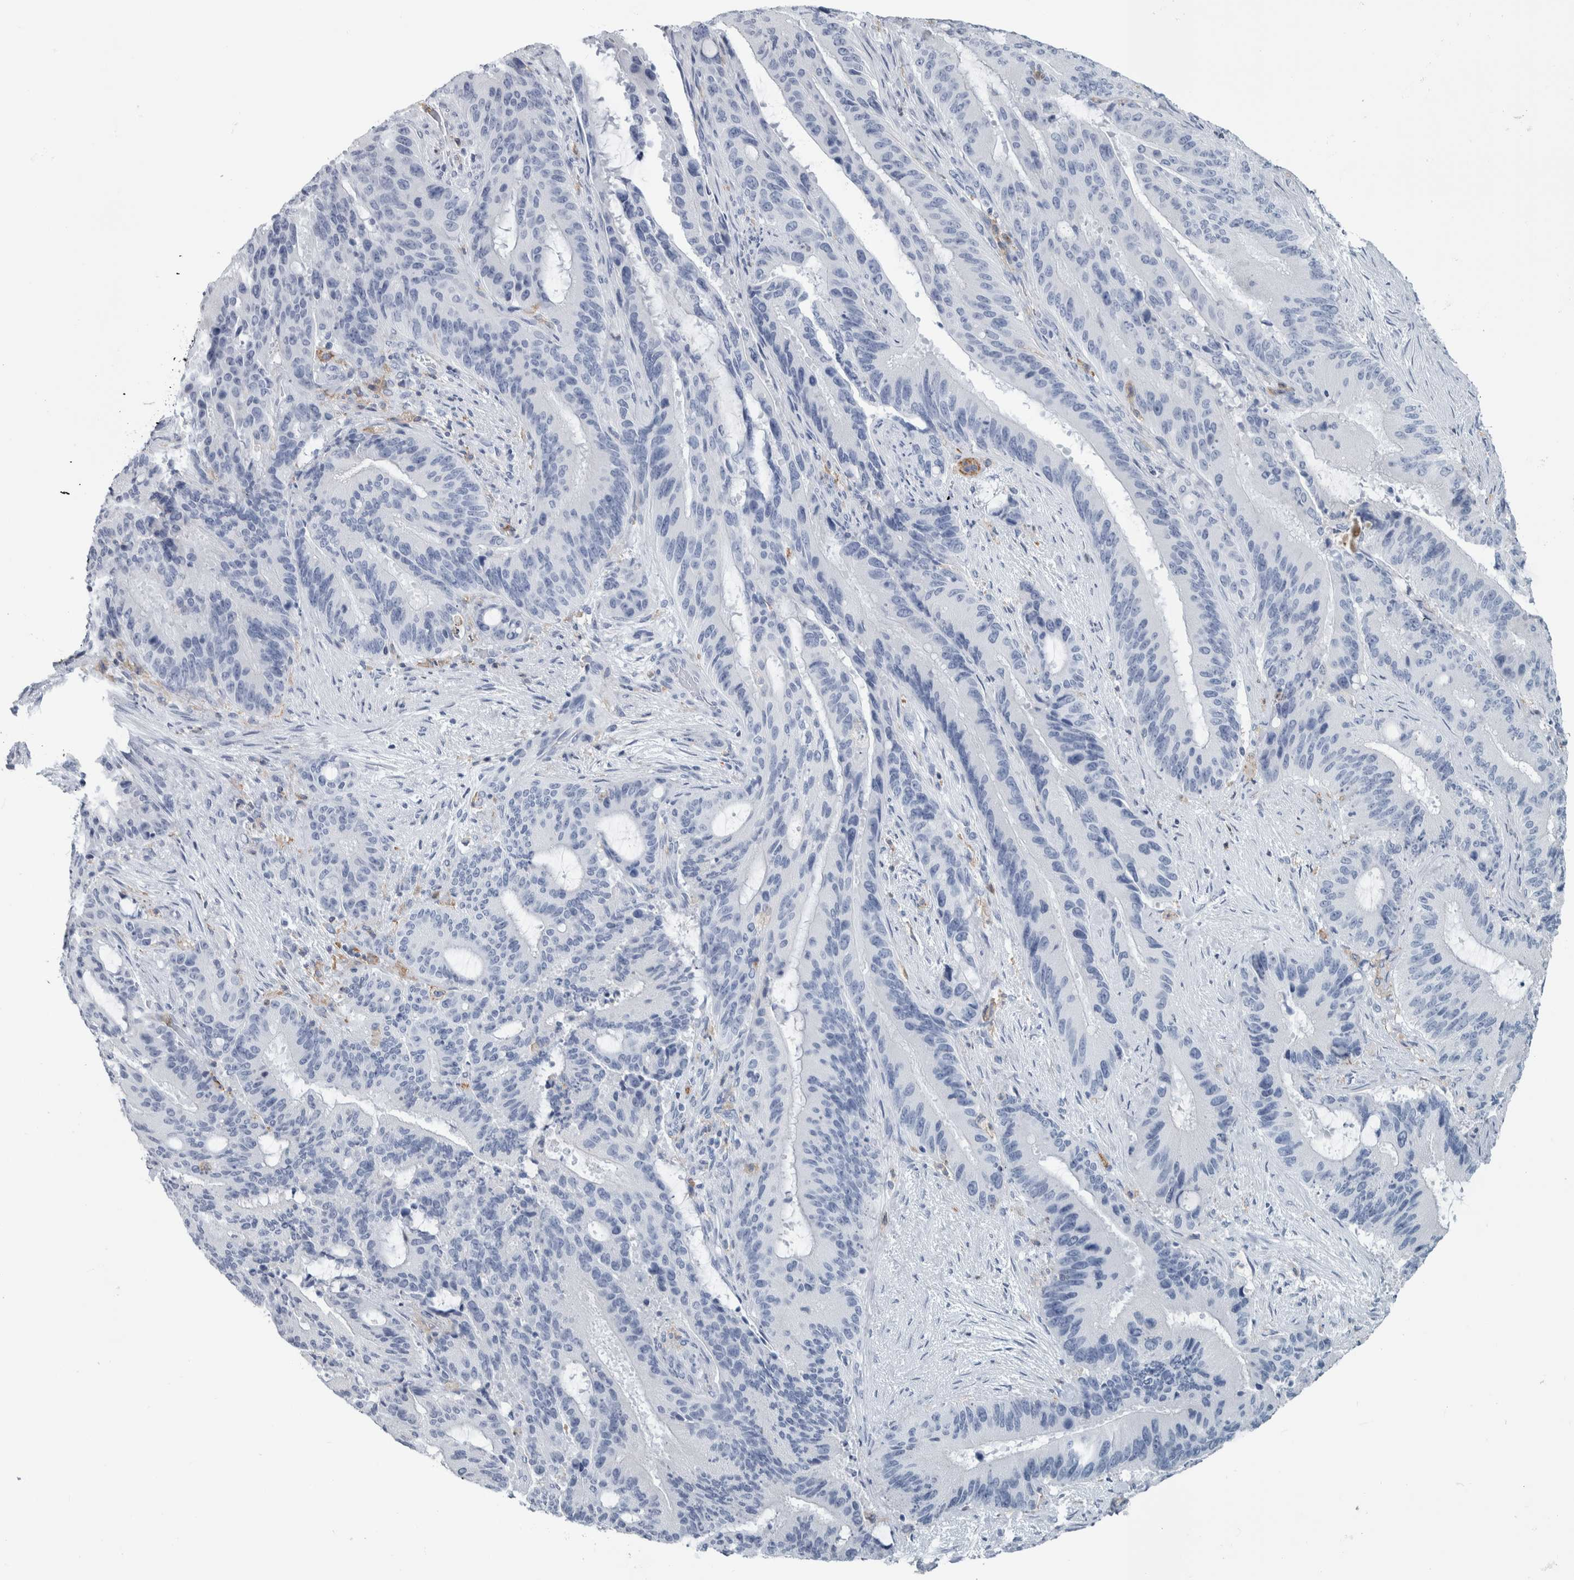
{"staining": {"intensity": "negative", "quantity": "none", "location": "none"}, "tissue": "liver cancer", "cell_type": "Tumor cells", "image_type": "cancer", "snomed": [{"axis": "morphology", "description": "Normal tissue, NOS"}, {"axis": "morphology", "description": "Cholangiocarcinoma"}, {"axis": "topography", "description": "Liver"}, {"axis": "topography", "description": "Peripheral nerve tissue"}], "caption": "Tumor cells show no significant protein positivity in cholangiocarcinoma (liver).", "gene": "SKAP2", "patient": {"sex": "female", "age": 73}}